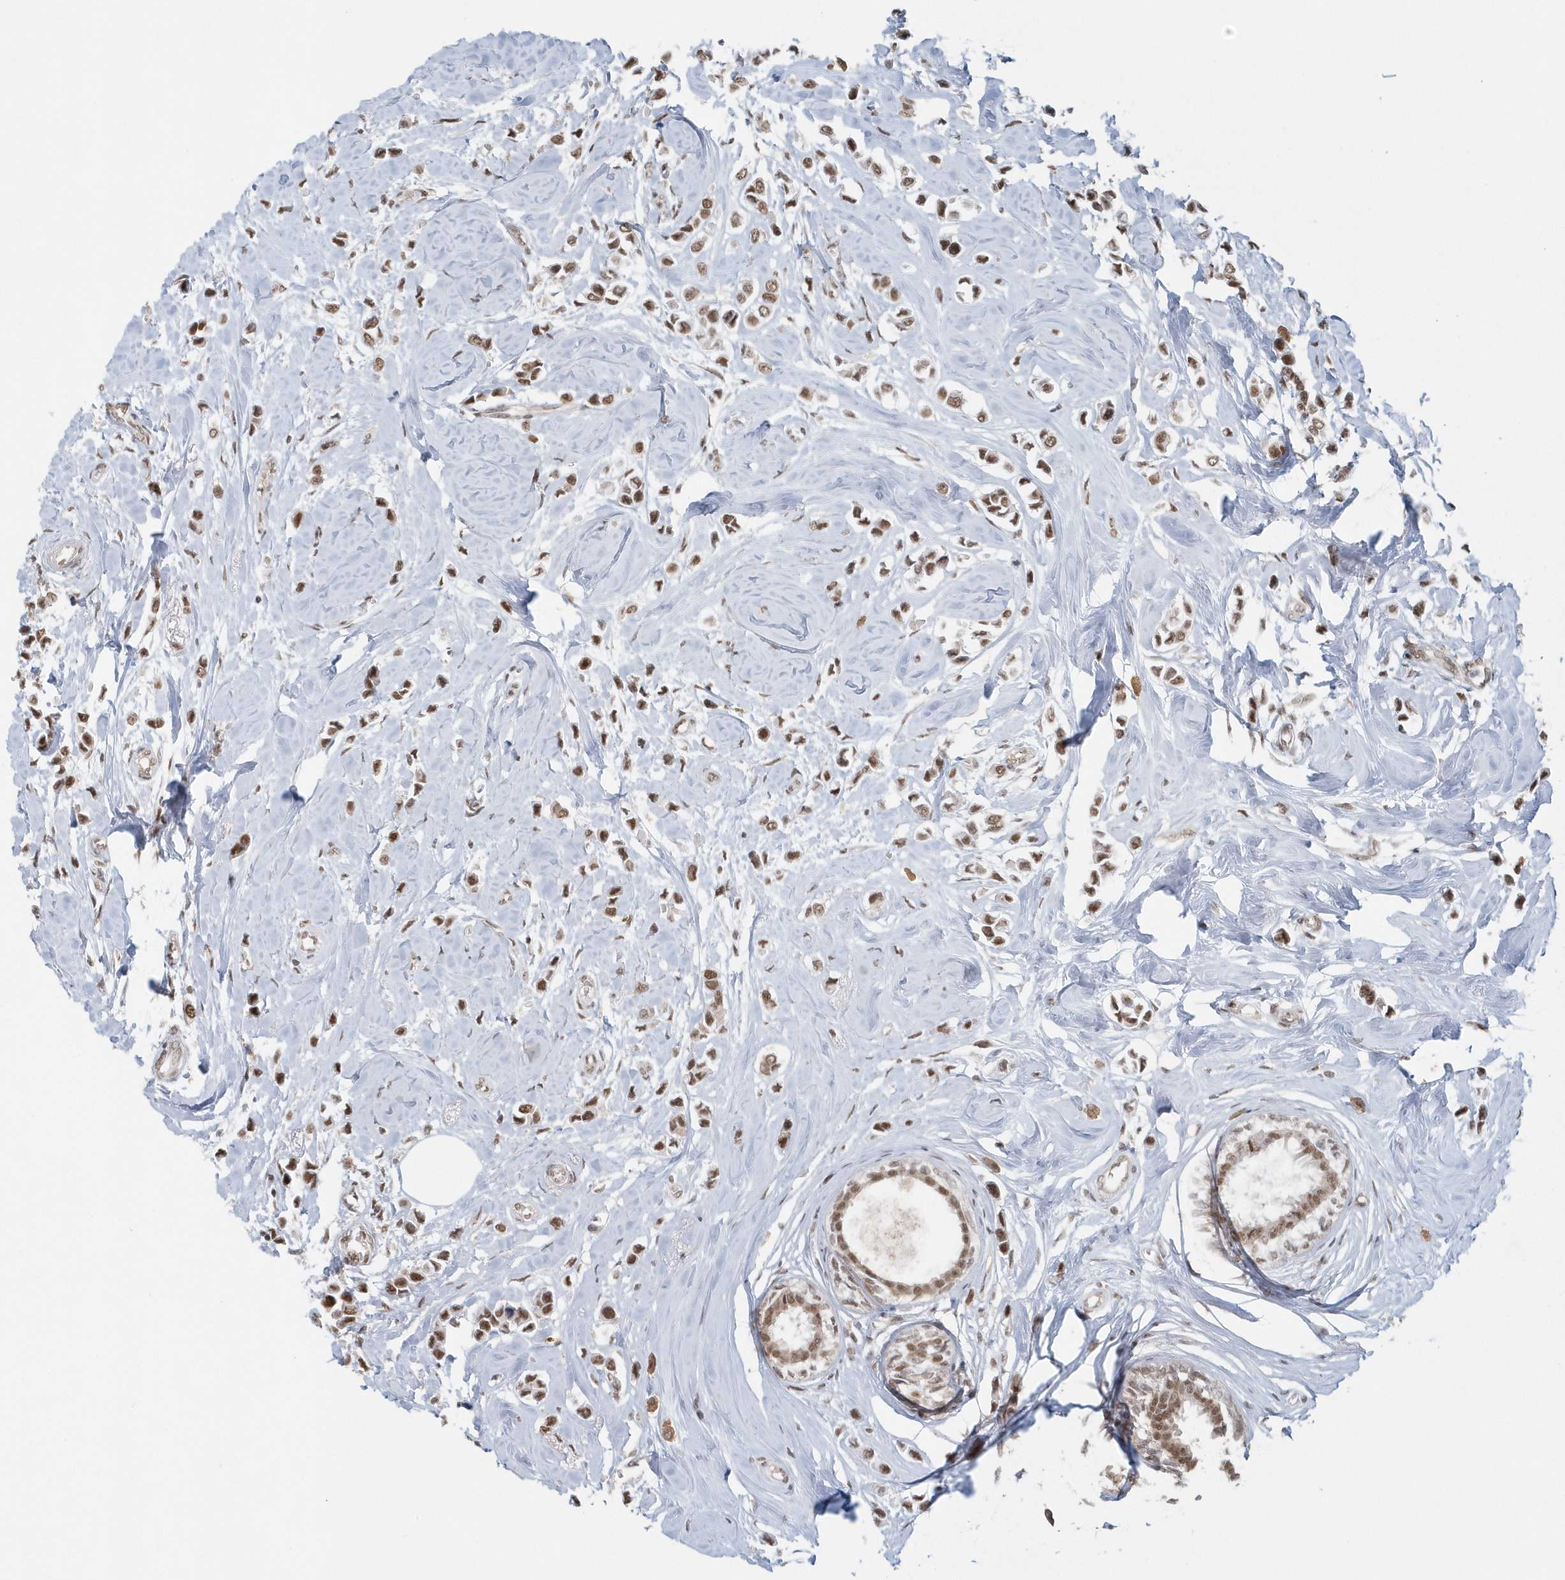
{"staining": {"intensity": "moderate", "quantity": ">75%", "location": "nuclear"}, "tissue": "breast cancer", "cell_type": "Tumor cells", "image_type": "cancer", "snomed": [{"axis": "morphology", "description": "Lobular carcinoma"}, {"axis": "topography", "description": "Breast"}], "caption": "About >75% of tumor cells in human breast cancer (lobular carcinoma) reveal moderate nuclear protein staining as visualized by brown immunohistochemical staining.", "gene": "YTHDC1", "patient": {"sex": "female", "age": 51}}